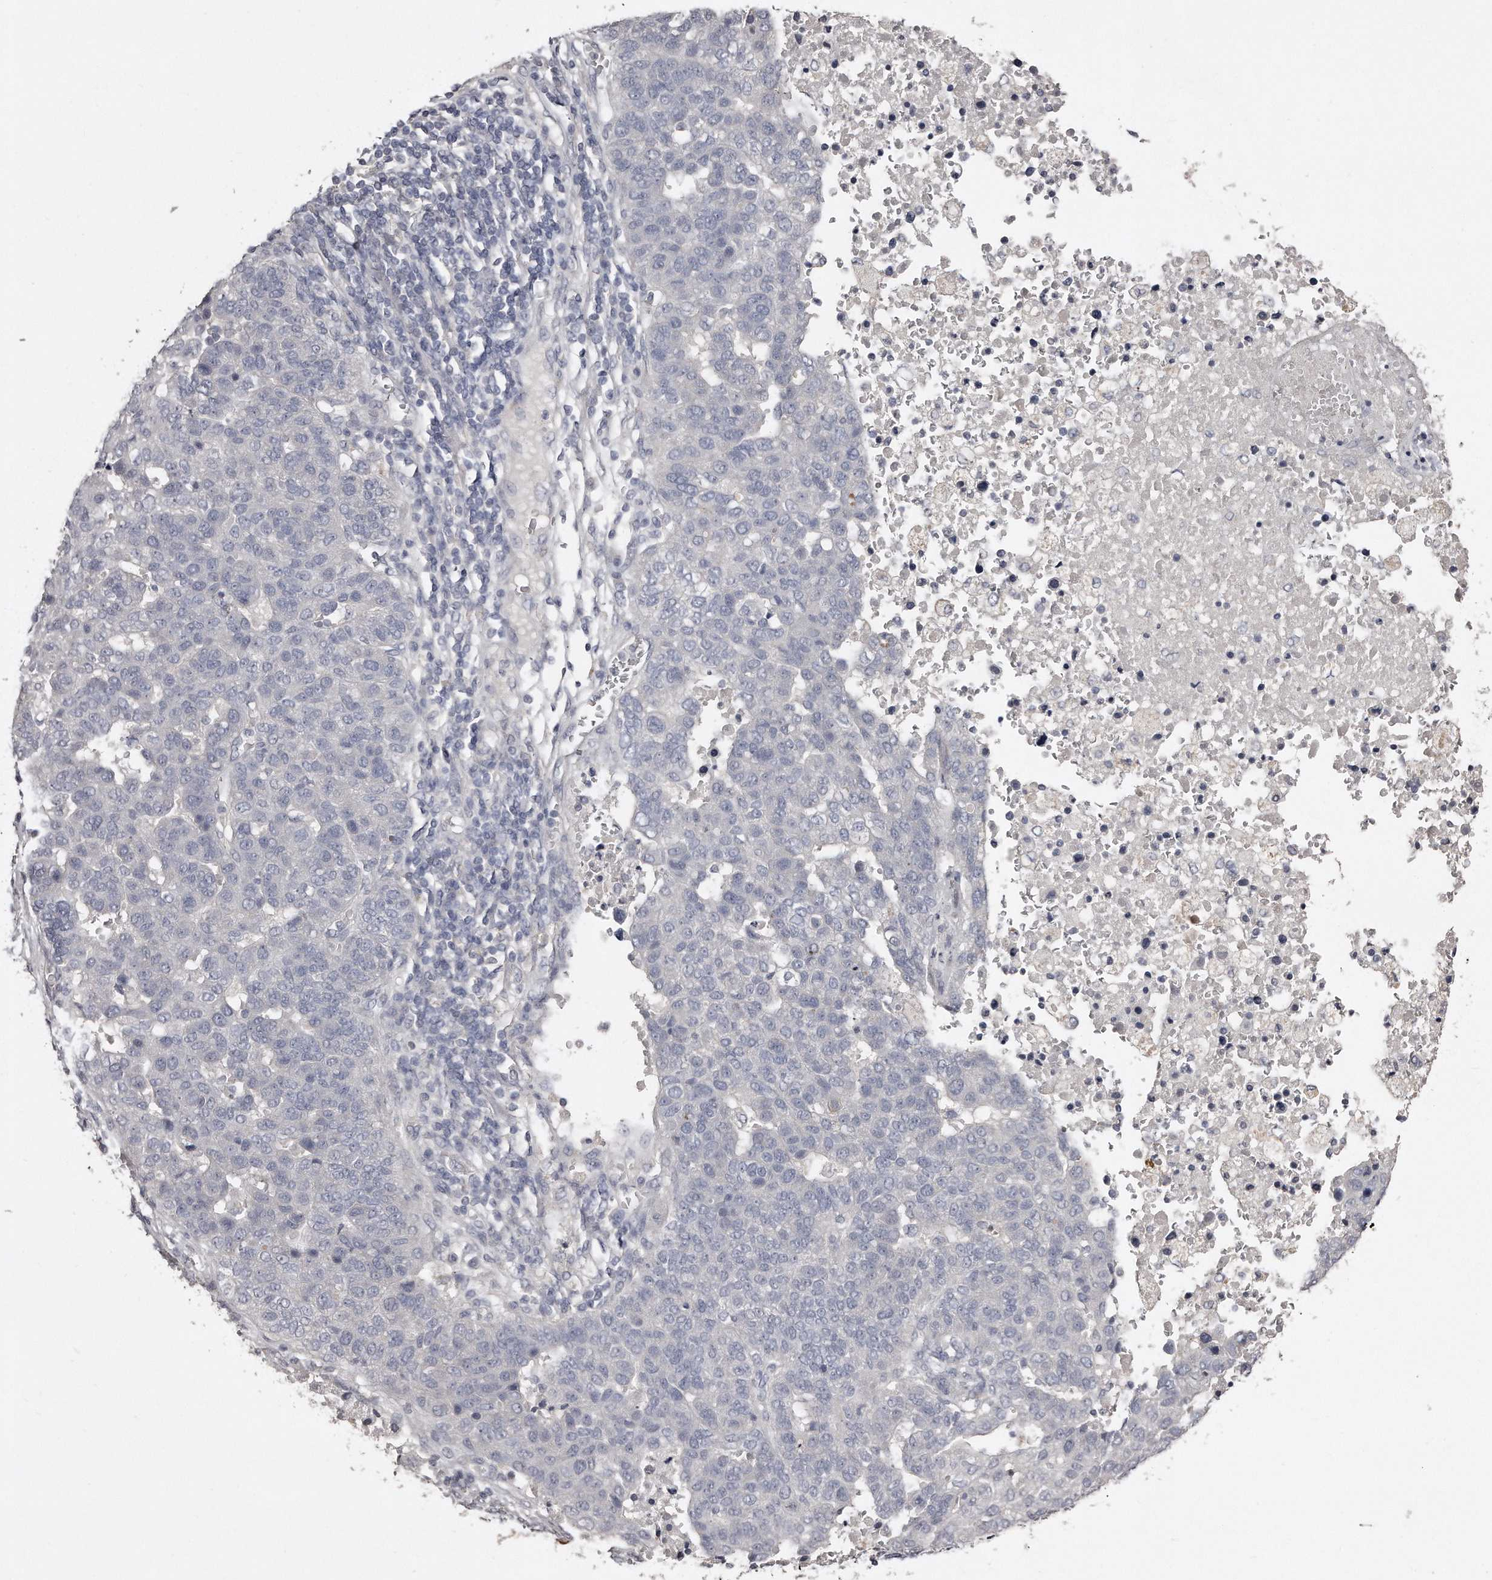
{"staining": {"intensity": "negative", "quantity": "none", "location": "none"}, "tissue": "pancreatic cancer", "cell_type": "Tumor cells", "image_type": "cancer", "snomed": [{"axis": "morphology", "description": "Adenocarcinoma, NOS"}, {"axis": "topography", "description": "Pancreas"}], "caption": "Immunohistochemistry image of neoplastic tissue: adenocarcinoma (pancreatic) stained with DAB exhibits no significant protein expression in tumor cells. Brightfield microscopy of IHC stained with DAB (brown) and hematoxylin (blue), captured at high magnification.", "gene": "LMOD1", "patient": {"sex": "female", "age": 61}}